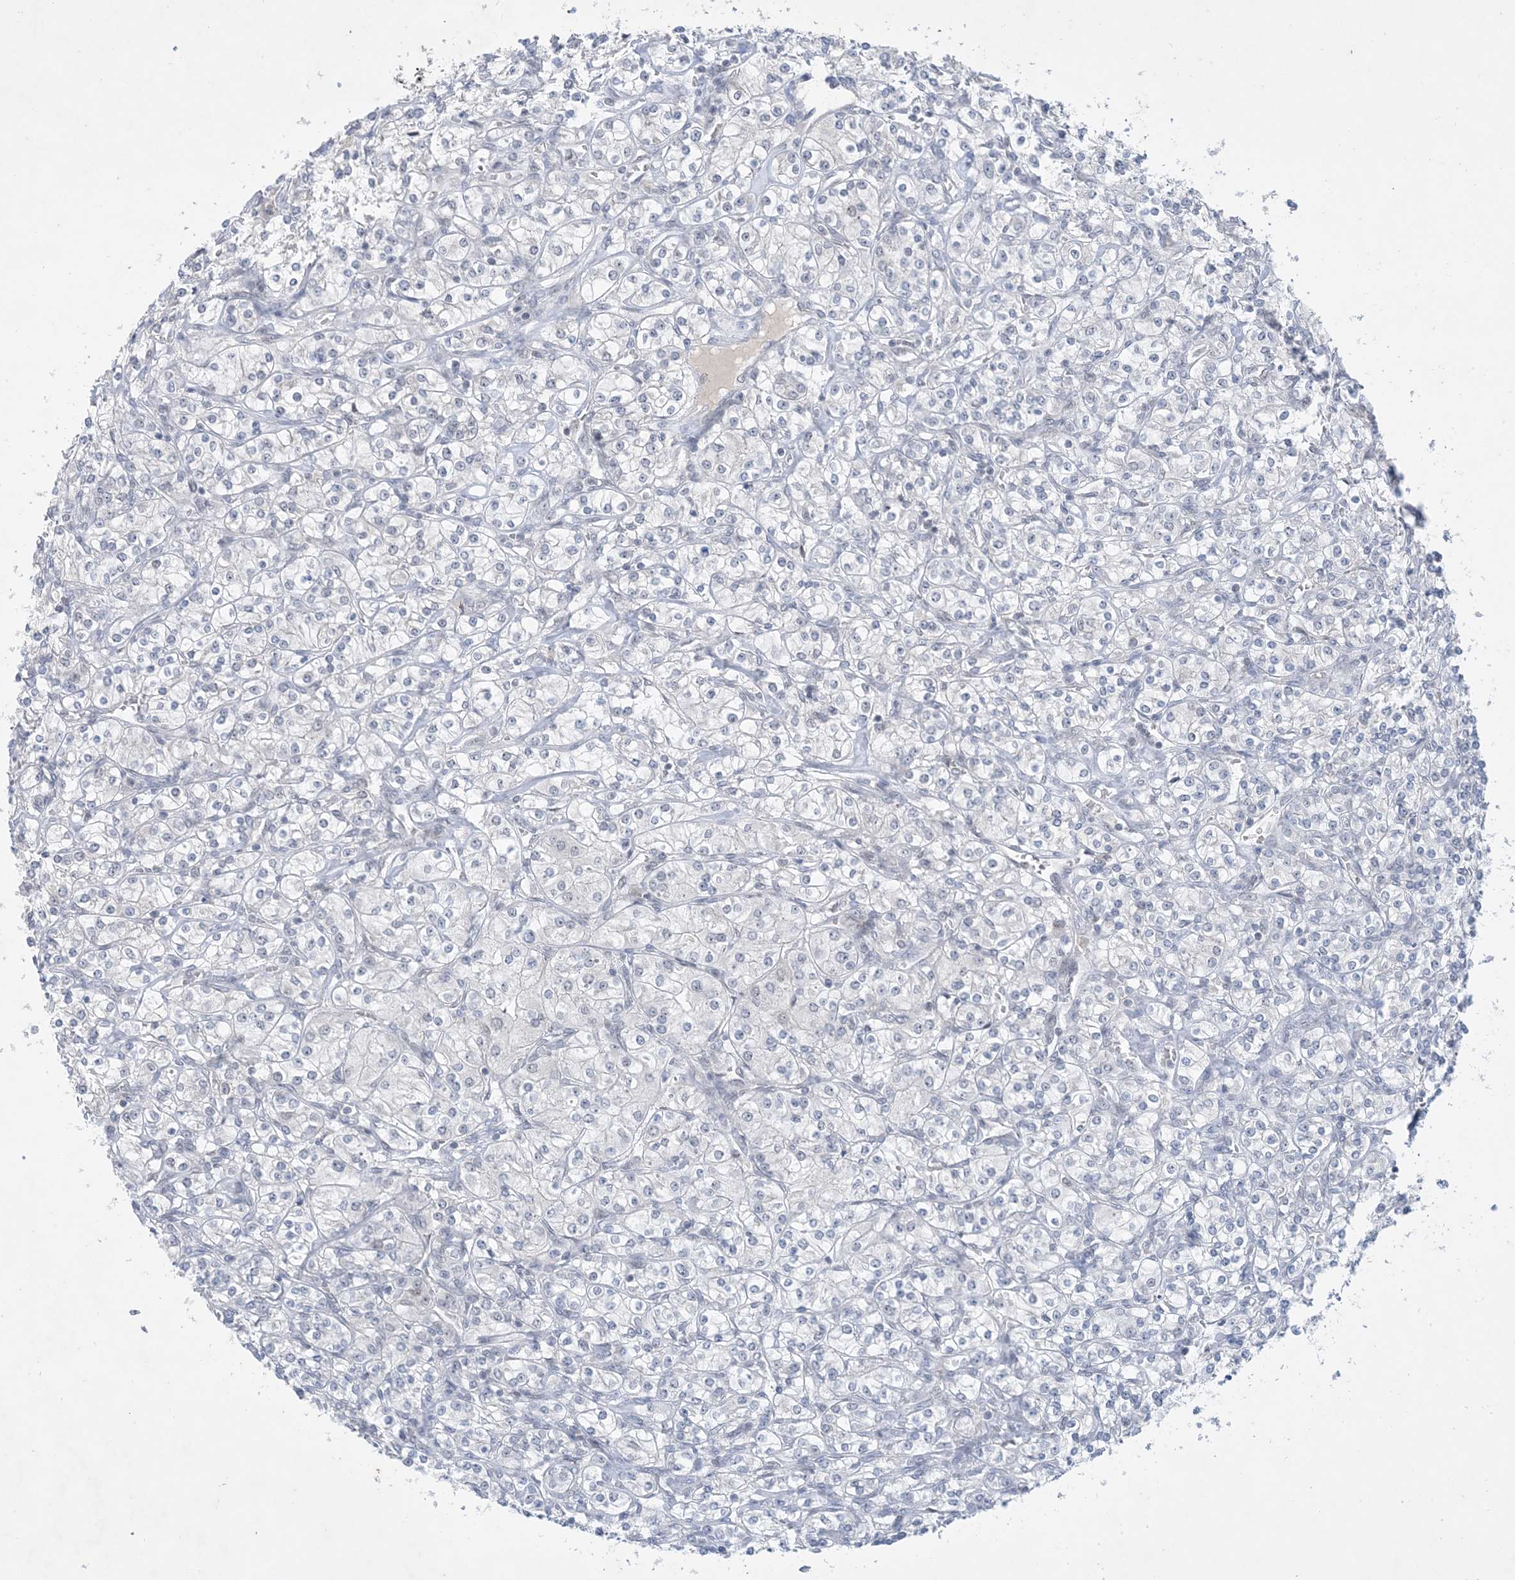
{"staining": {"intensity": "negative", "quantity": "none", "location": "none"}, "tissue": "renal cancer", "cell_type": "Tumor cells", "image_type": "cancer", "snomed": [{"axis": "morphology", "description": "Adenocarcinoma, NOS"}, {"axis": "topography", "description": "Kidney"}], "caption": "An IHC histopathology image of renal cancer (adenocarcinoma) is shown. There is no staining in tumor cells of renal cancer (adenocarcinoma).", "gene": "ZNF674", "patient": {"sex": "male", "age": 77}}